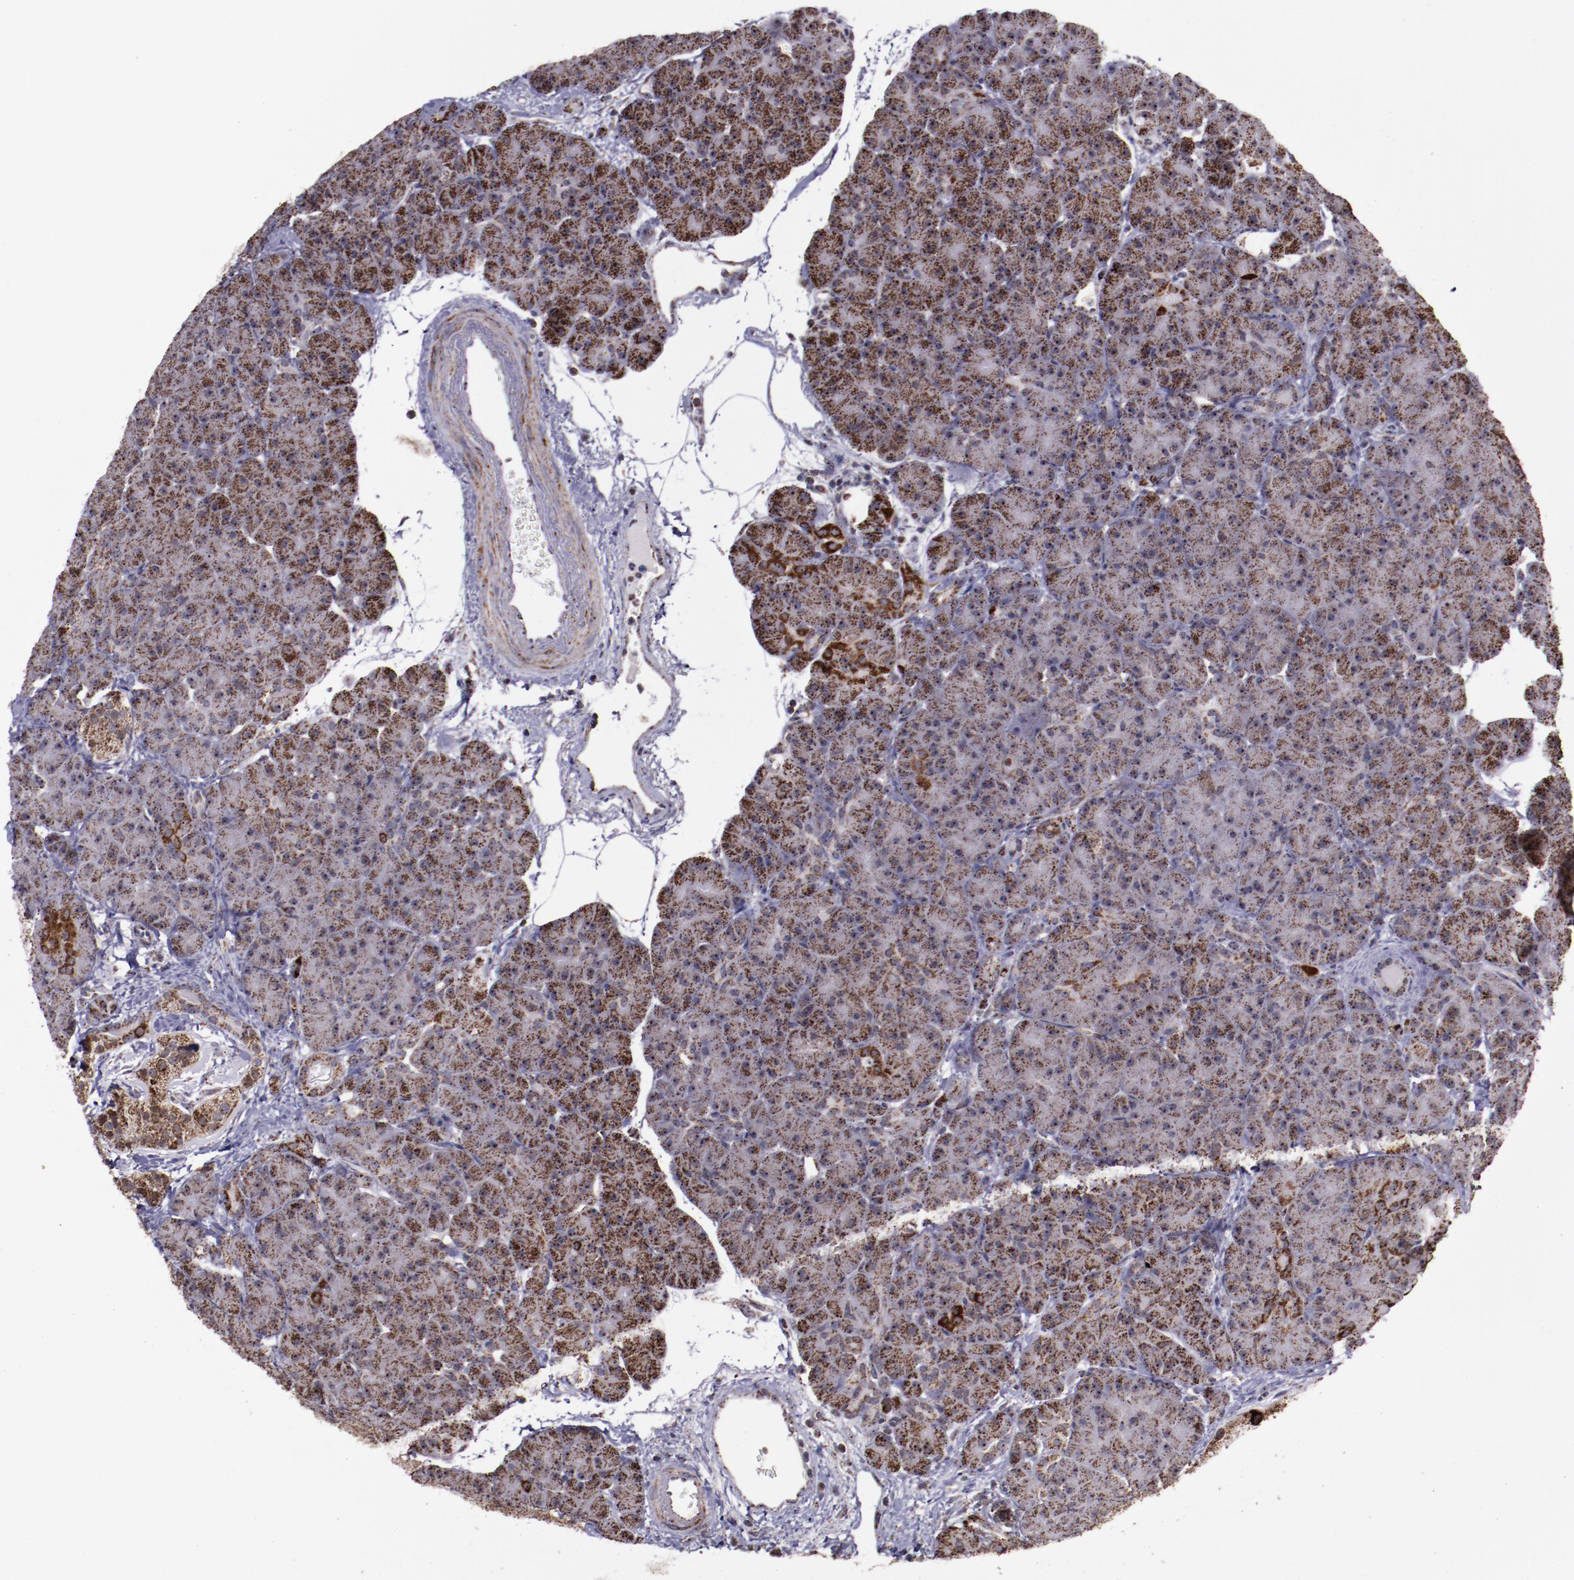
{"staining": {"intensity": "moderate", "quantity": ">75%", "location": "cytoplasmic/membranous"}, "tissue": "pancreas", "cell_type": "Exocrine glandular cells", "image_type": "normal", "snomed": [{"axis": "morphology", "description": "Normal tissue, NOS"}, {"axis": "topography", "description": "Pancreas"}], "caption": "A brown stain shows moderate cytoplasmic/membranous staining of a protein in exocrine glandular cells of benign human pancreas.", "gene": "LONP1", "patient": {"sex": "male", "age": 66}}